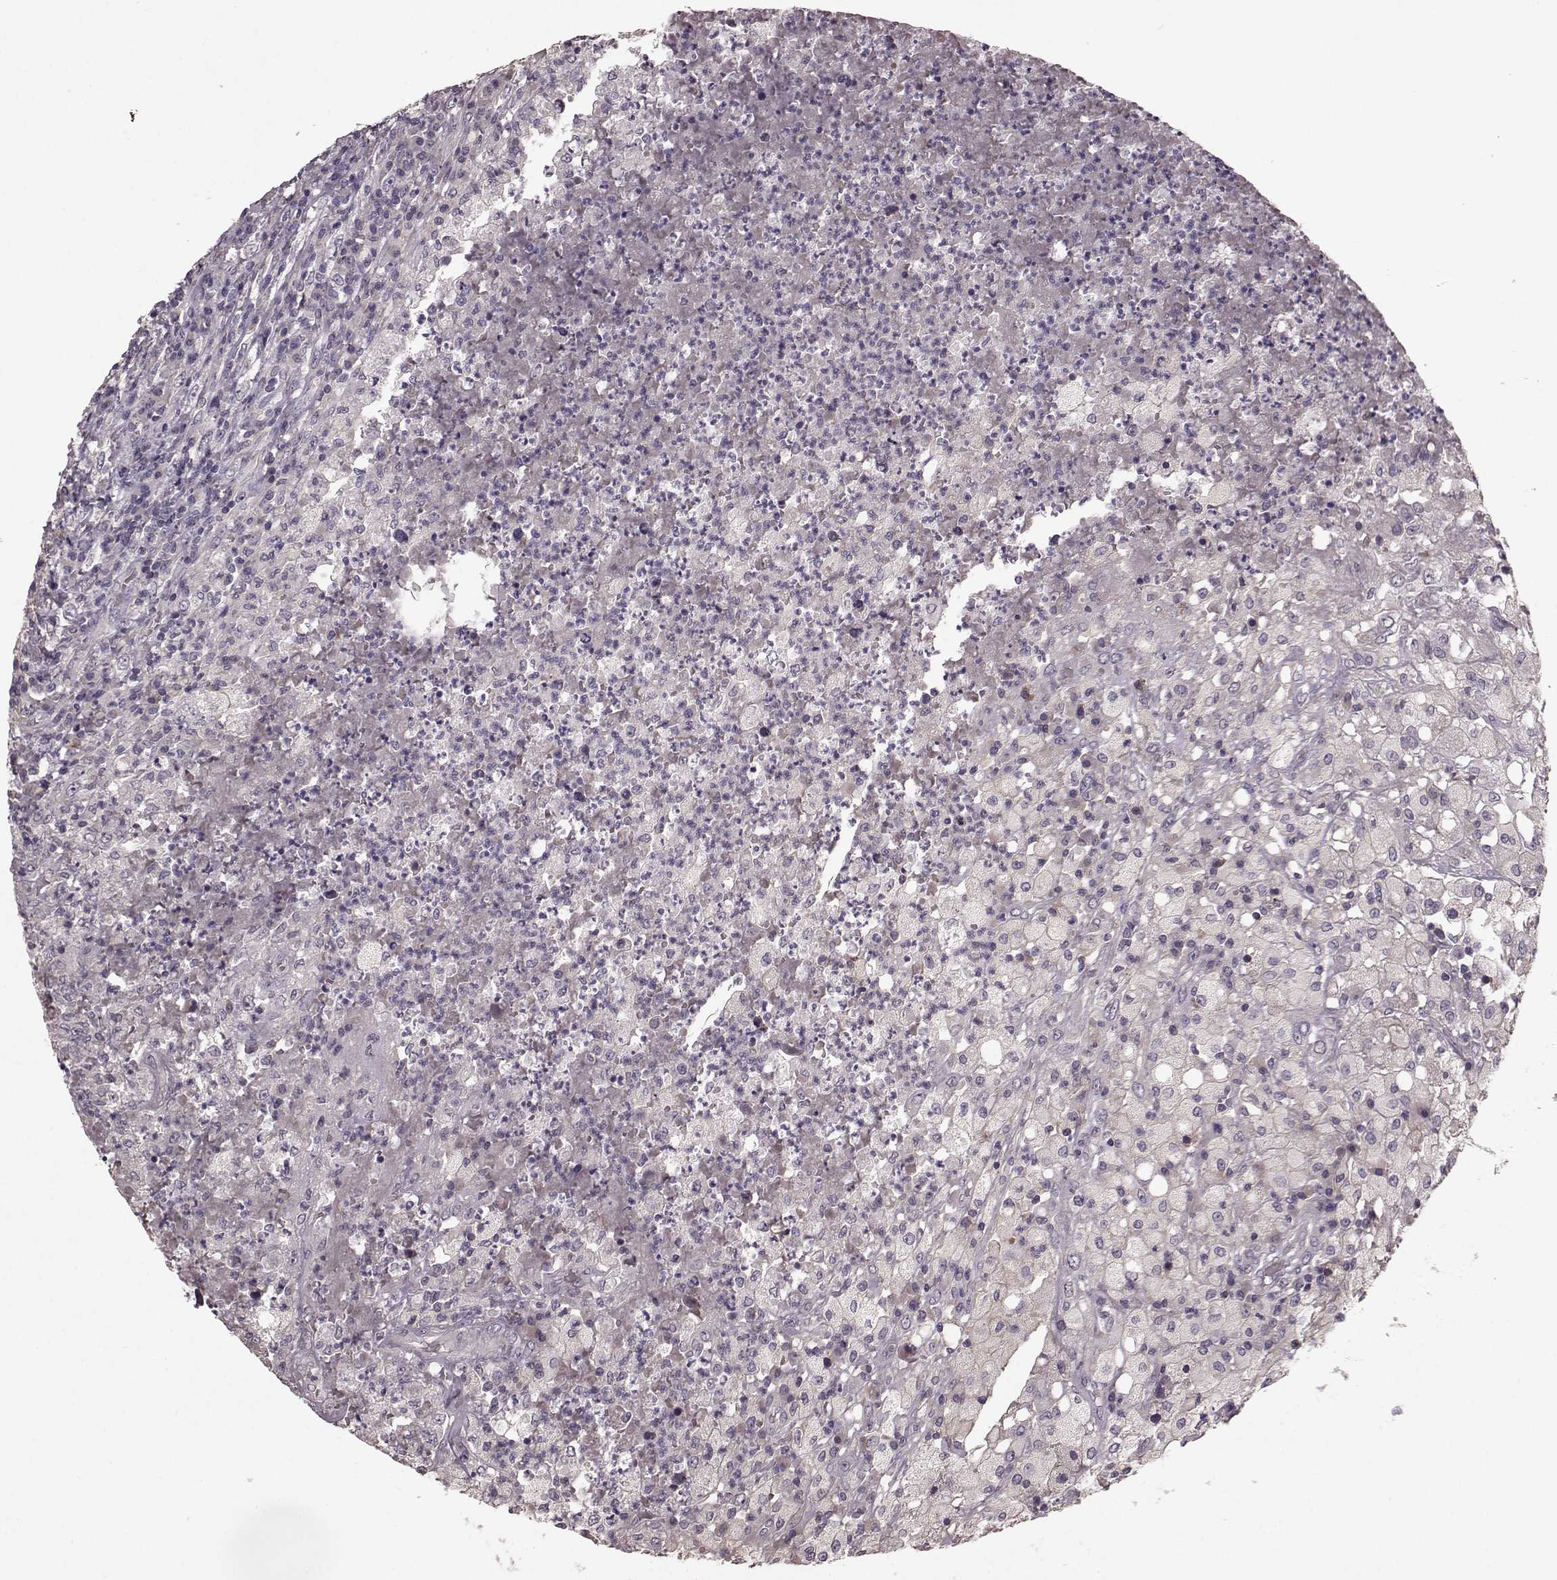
{"staining": {"intensity": "negative", "quantity": "none", "location": "none"}, "tissue": "testis cancer", "cell_type": "Tumor cells", "image_type": "cancer", "snomed": [{"axis": "morphology", "description": "Necrosis, NOS"}, {"axis": "morphology", "description": "Carcinoma, Embryonal, NOS"}, {"axis": "topography", "description": "Testis"}], "caption": "High power microscopy histopathology image of an immunohistochemistry micrograph of testis embryonal carcinoma, revealing no significant positivity in tumor cells.", "gene": "SLC52A3", "patient": {"sex": "male", "age": 19}}